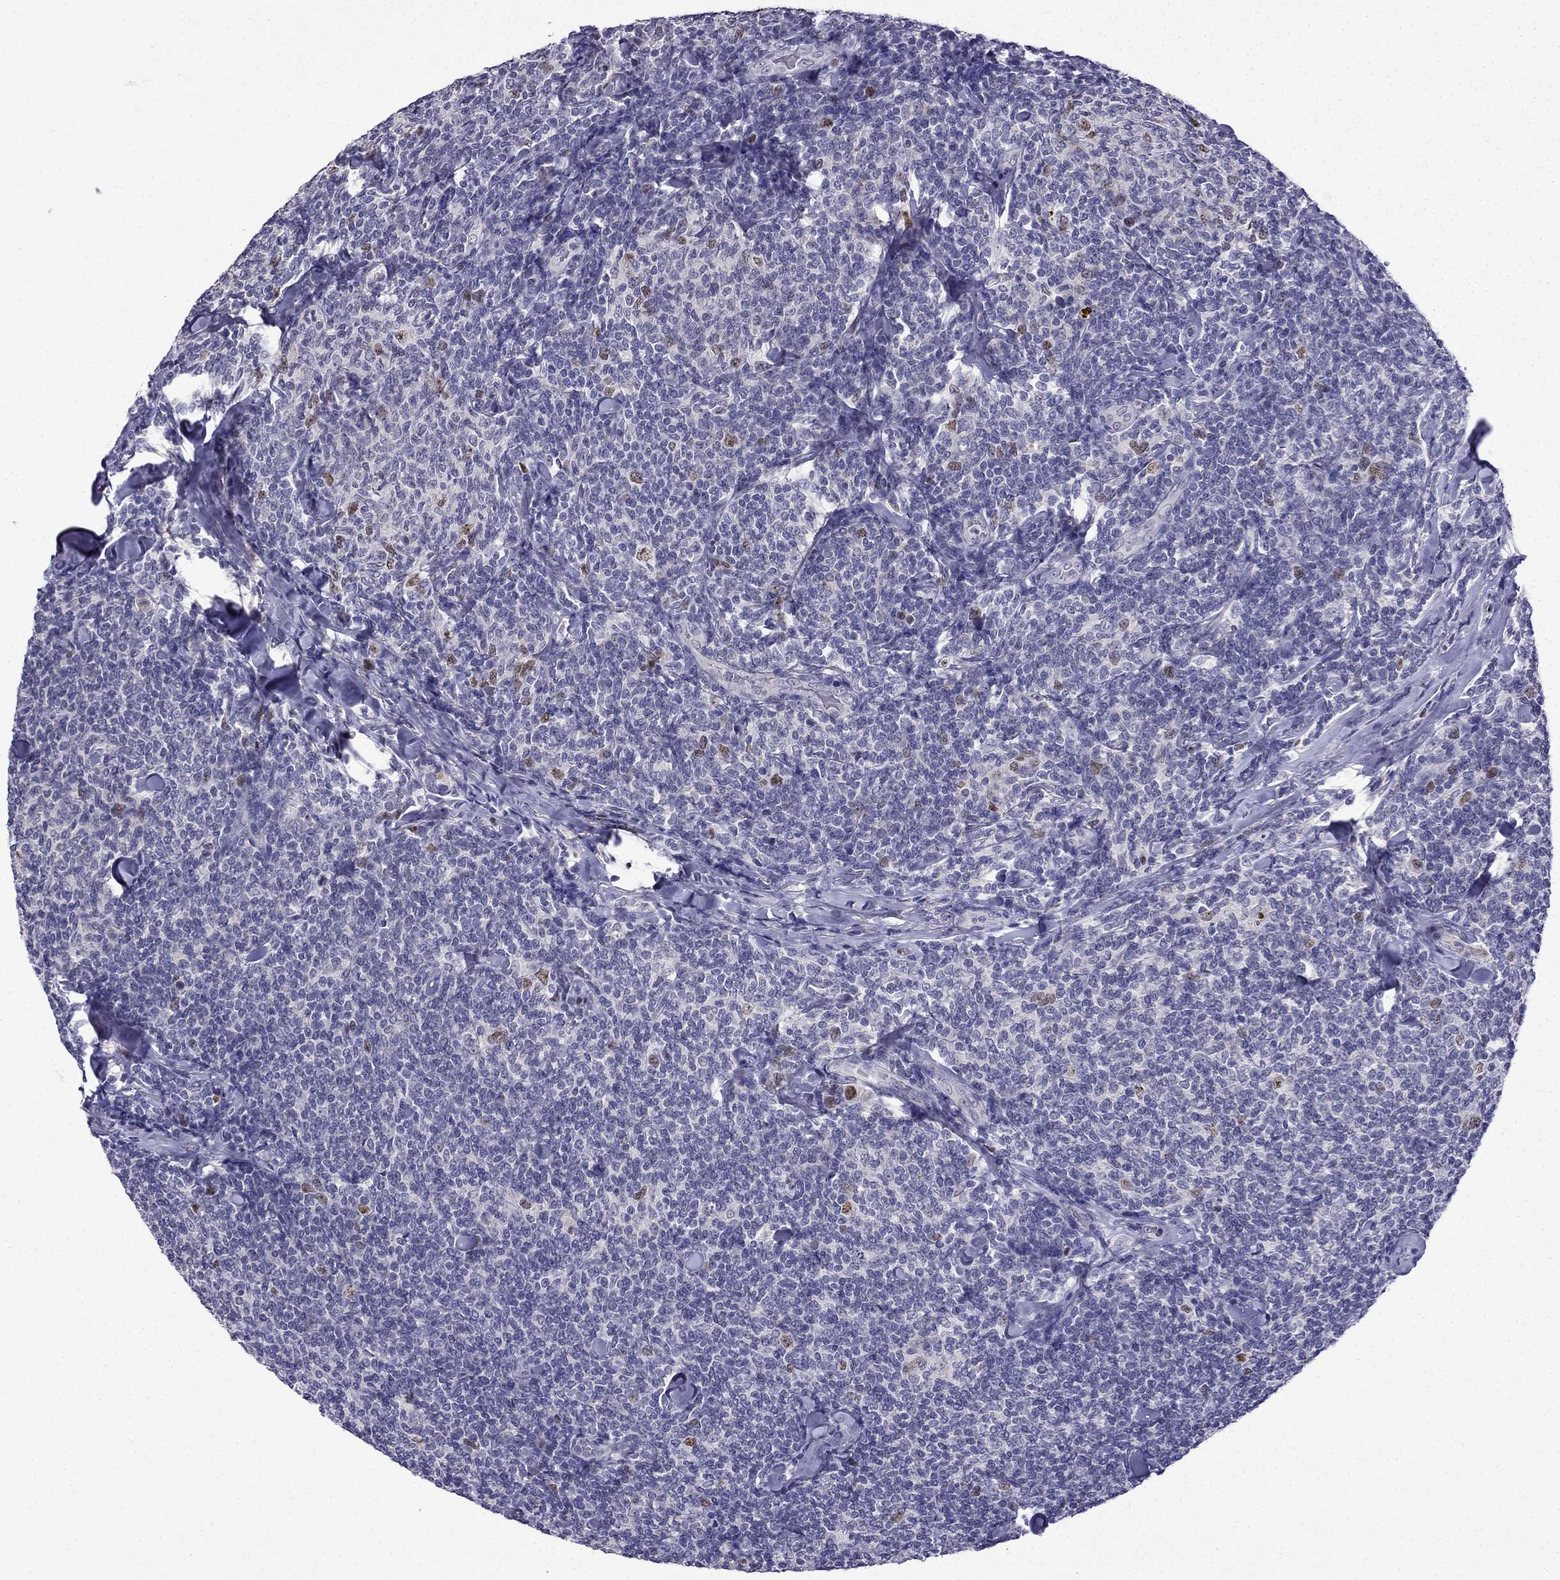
{"staining": {"intensity": "moderate", "quantity": "<25%", "location": "nuclear"}, "tissue": "lymphoma", "cell_type": "Tumor cells", "image_type": "cancer", "snomed": [{"axis": "morphology", "description": "Malignant lymphoma, non-Hodgkin's type, Low grade"}, {"axis": "topography", "description": "Lymph node"}], "caption": "Lymphoma tissue exhibits moderate nuclear expression in about <25% of tumor cells, visualized by immunohistochemistry.", "gene": "UHRF1", "patient": {"sex": "female", "age": 56}}